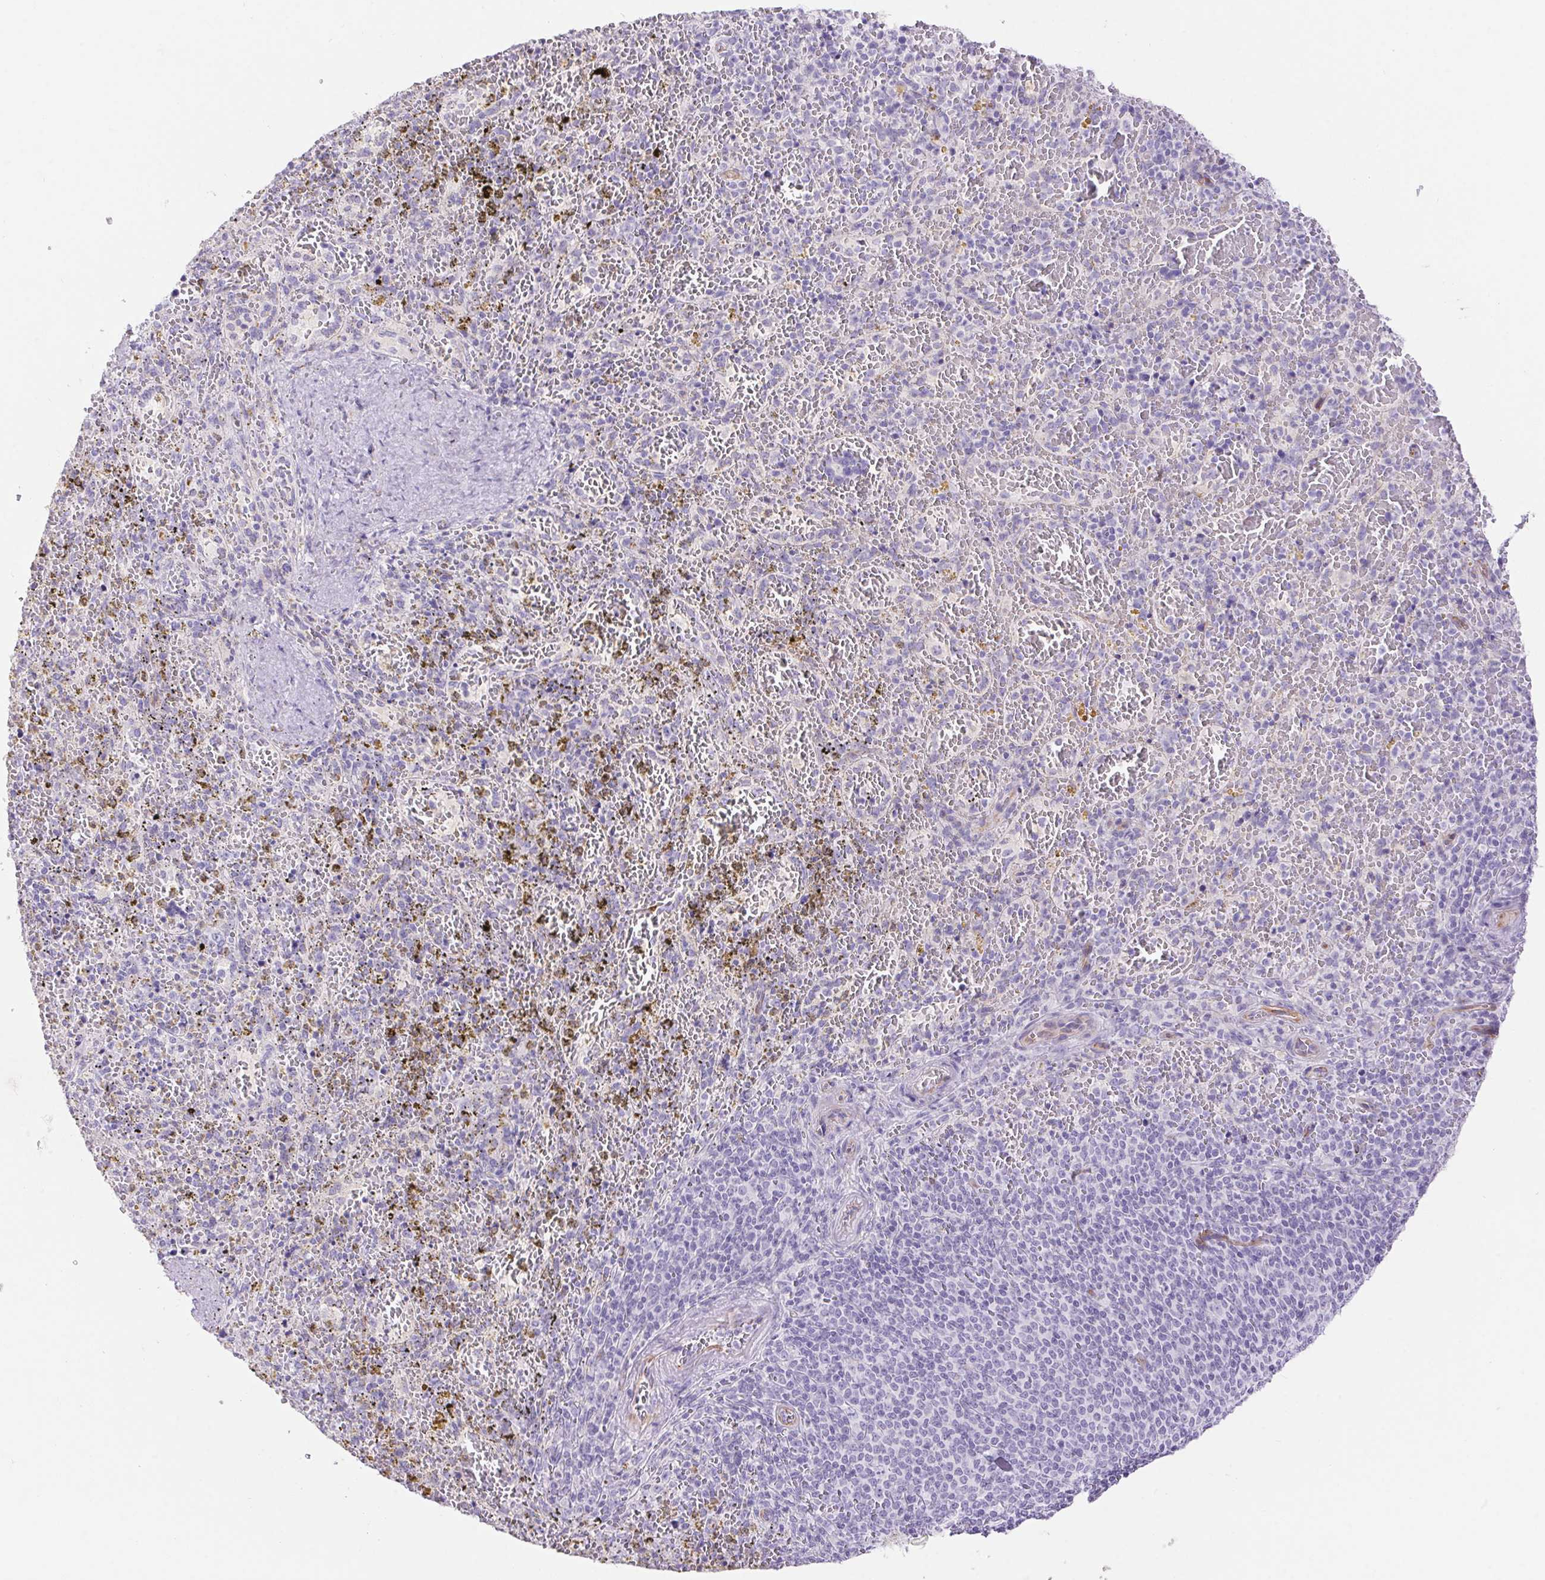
{"staining": {"intensity": "negative", "quantity": "none", "location": "none"}, "tissue": "spleen", "cell_type": "Cells in red pulp", "image_type": "normal", "snomed": [{"axis": "morphology", "description": "Normal tissue, NOS"}, {"axis": "topography", "description": "Spleen"}], "caption": "Image shows no protein expression in cells in red pulp of benign spleen. (DAB (3,3'-diaminobenzidine) IHC with hematoxylin counter stain).", "gene": "ERP27", "patient": {"sex": "female", "age": 50}}